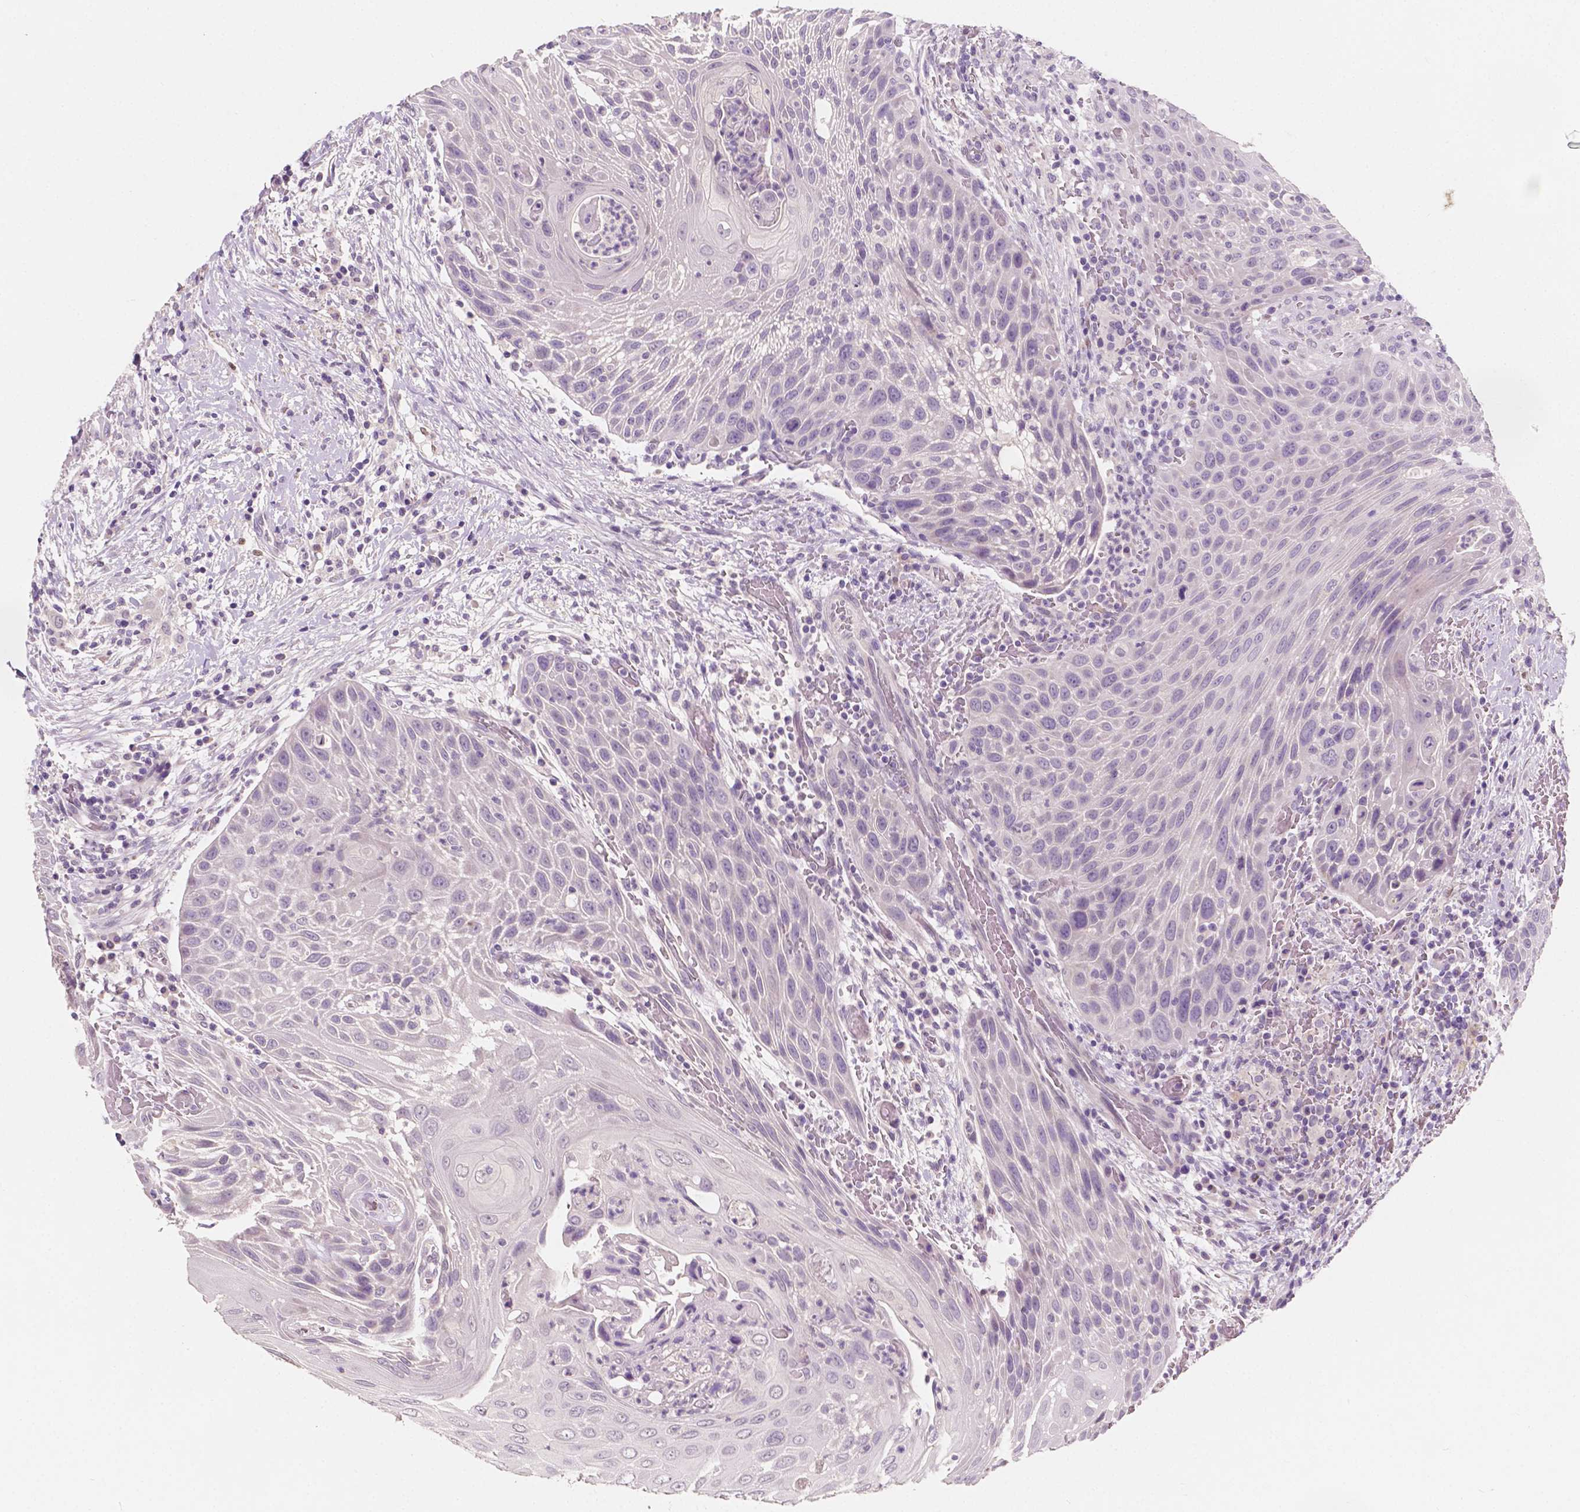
{"staining": {"intensity": "negative", "quantity": "none", "location": "none"}, "tissue": "head and neck cancer", "cell_type": "Tumor cells", "image_type": "cancer", "snomed": [{"axis": "morphology", "description": "Squamous cell carcinoma, NOS"}, {"axis": "topography", "description": "Head-Neck"}], "caption": "Immunohistochemical staining of human head and neck squamous cell carcinoma displays no significant expression in tumor cells. (DAB (3,3'-diaminobenzidine) IHC, high magnification).", "gene": "TAL1", "patient": {"sex": "male", "age": 69}}